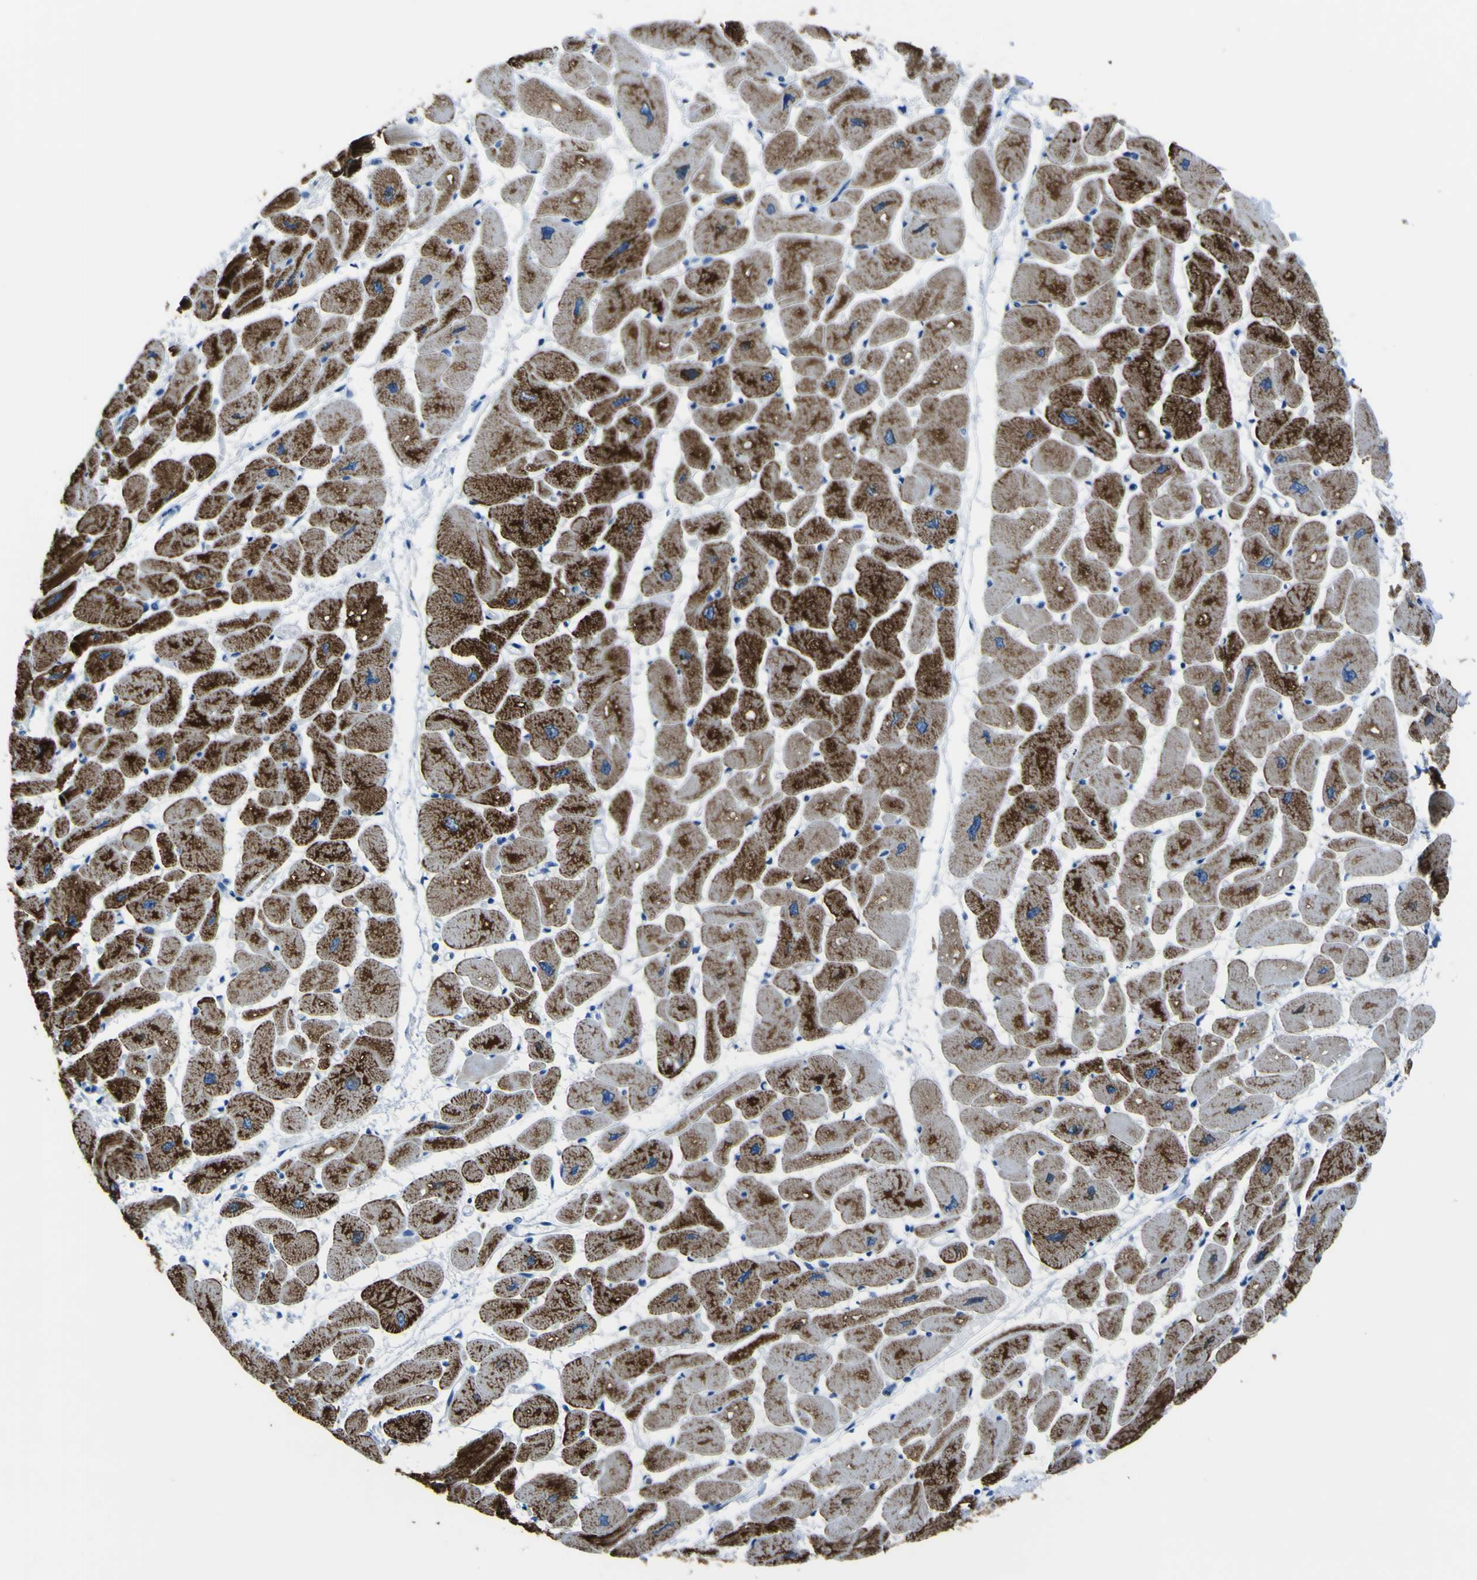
{"staining": {"intensity": "strong", "quantity": ">75%", "location": "cytoplasmic/membranous"}, "tissue": "heart muscle", "cell_type": "Cardiomyocytes", "image_type": "normal", "snomed": [{"axis": "morphology", "description": "Normal tissue, NOS"}, {"axis": "topography", "description": "Heart"}], "caption": "Immunohistochemical staining of benign heart muscle displays >75% levels of strong cytoplasmic/membranous protein positivity in about >75% of cardiomyocytes.", "gene": "ACSL1", "patient": {"sex": "female", "age": 54}}